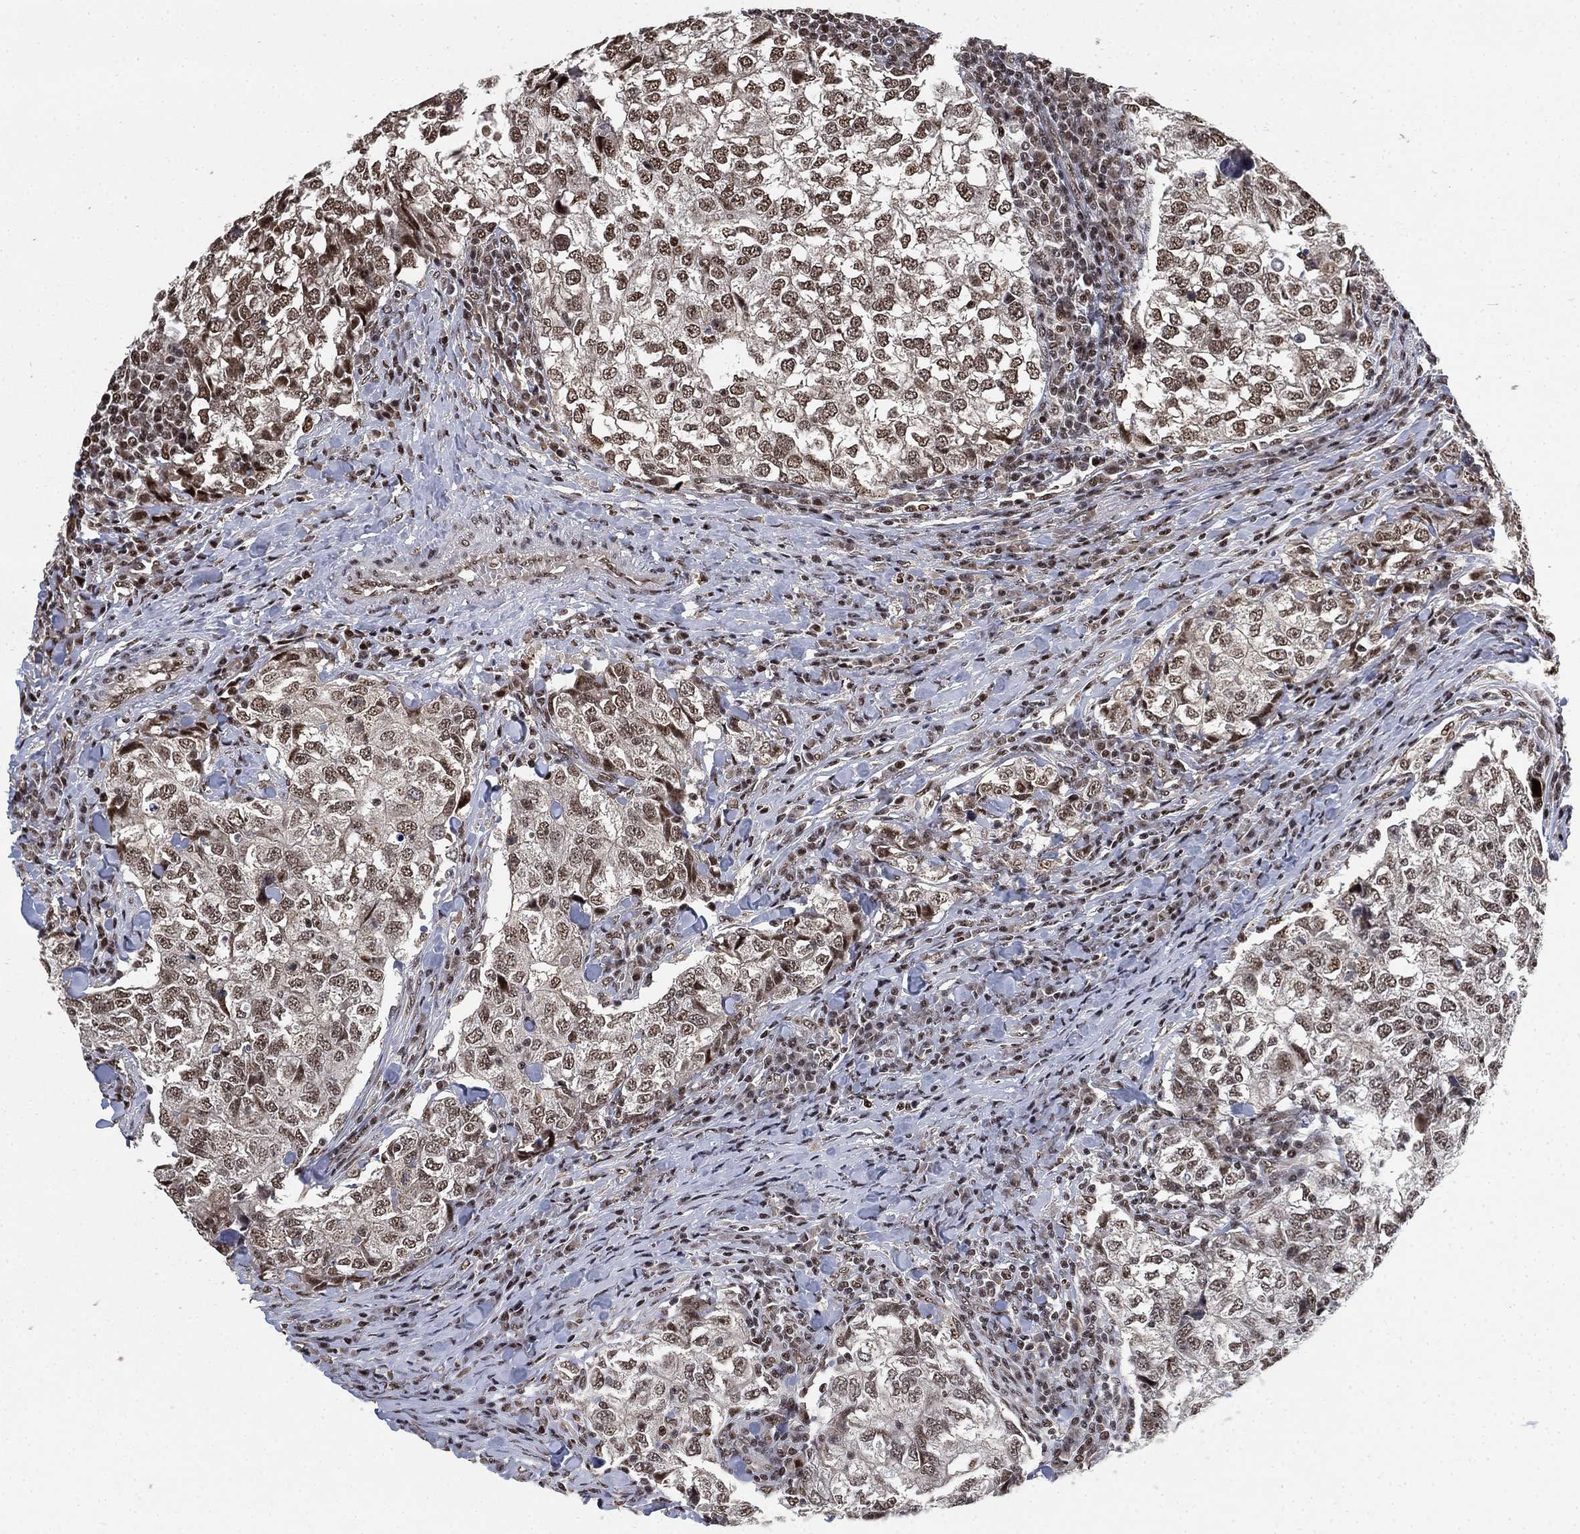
{"staining": {"intensity": "moderate", "quantity": "25%-75%", "location": "nuclear"}, "tissue": "breast cancer", "cell_type": "Tumor cells", "image_type": "cancer", "snomed": [{"axis": "morphology", "description": "Duct carcinoma"}, {"axis": "topography", "description": "Breast"}], "caption": "Immunohistochemical staining of breast cancer (invasive ductal carcinoma) shows moderate nuclear protein positivity in about 25%-75% of tumor cells. The protein is shown in brown color, while the nuclei are stained blue.", "gene": "ZSCAN30", "patient": {"sex": "female", "age": 30}}